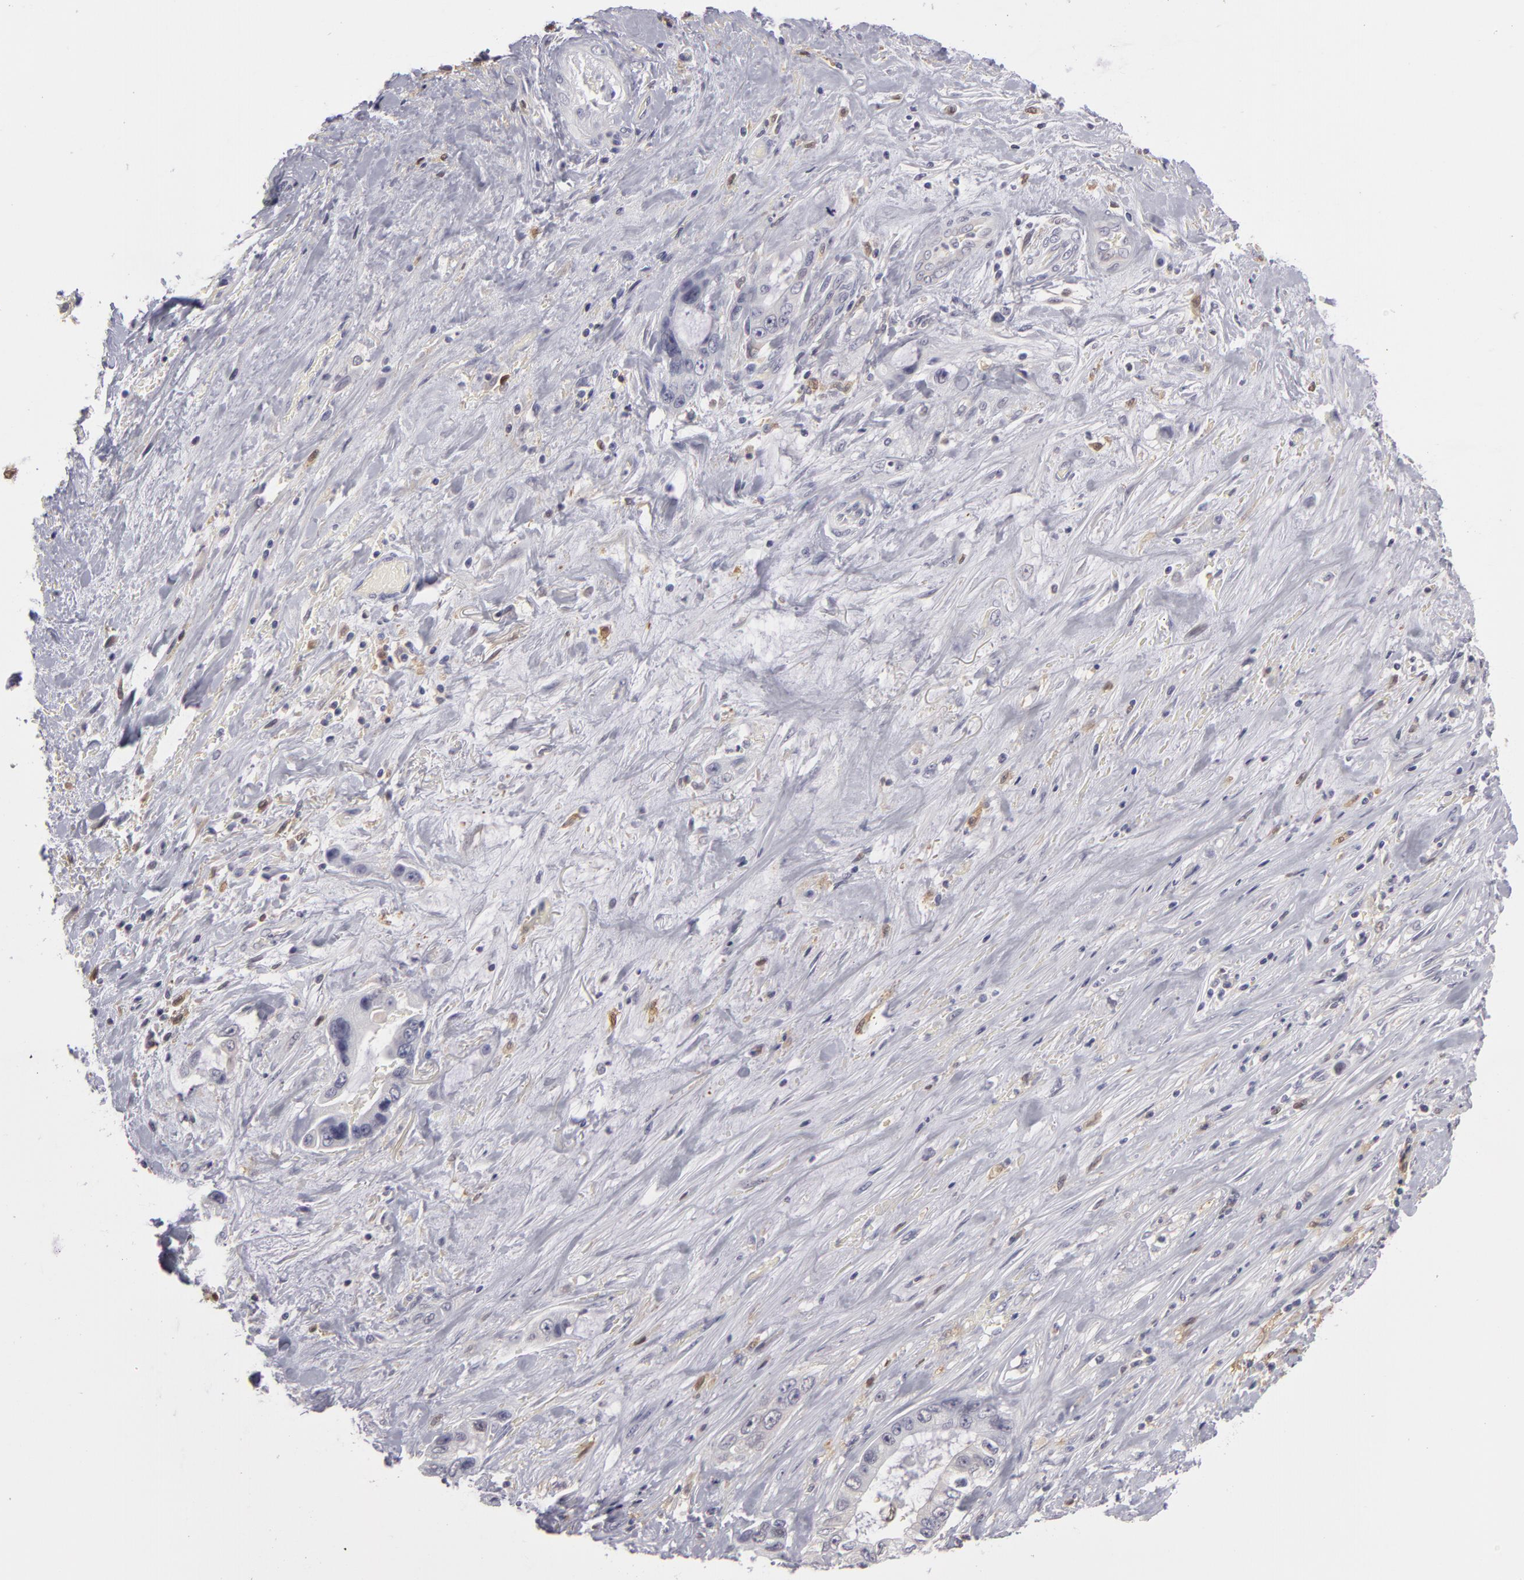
{"staining": {"intensity": "negative", "quantity": "none", "location": "none"}, "tissue": "pancreatic cancer", "cell_type": "Tumor cells", "image_type": "cancer", "snomed": [{"axis": "morphology", "description": "Adenocarcinoma, NOS"}, {"axis": "topography", "description": "Pancreas"}, {"axis": "topography", "description": "Stomach, upper"}], "caption": "There is no significant positivity in tumor cells of pancreatic cancer (adenocarcinoma).", "gene": "GNPDA1", "patient": {"sex": "male", "age": 77}}